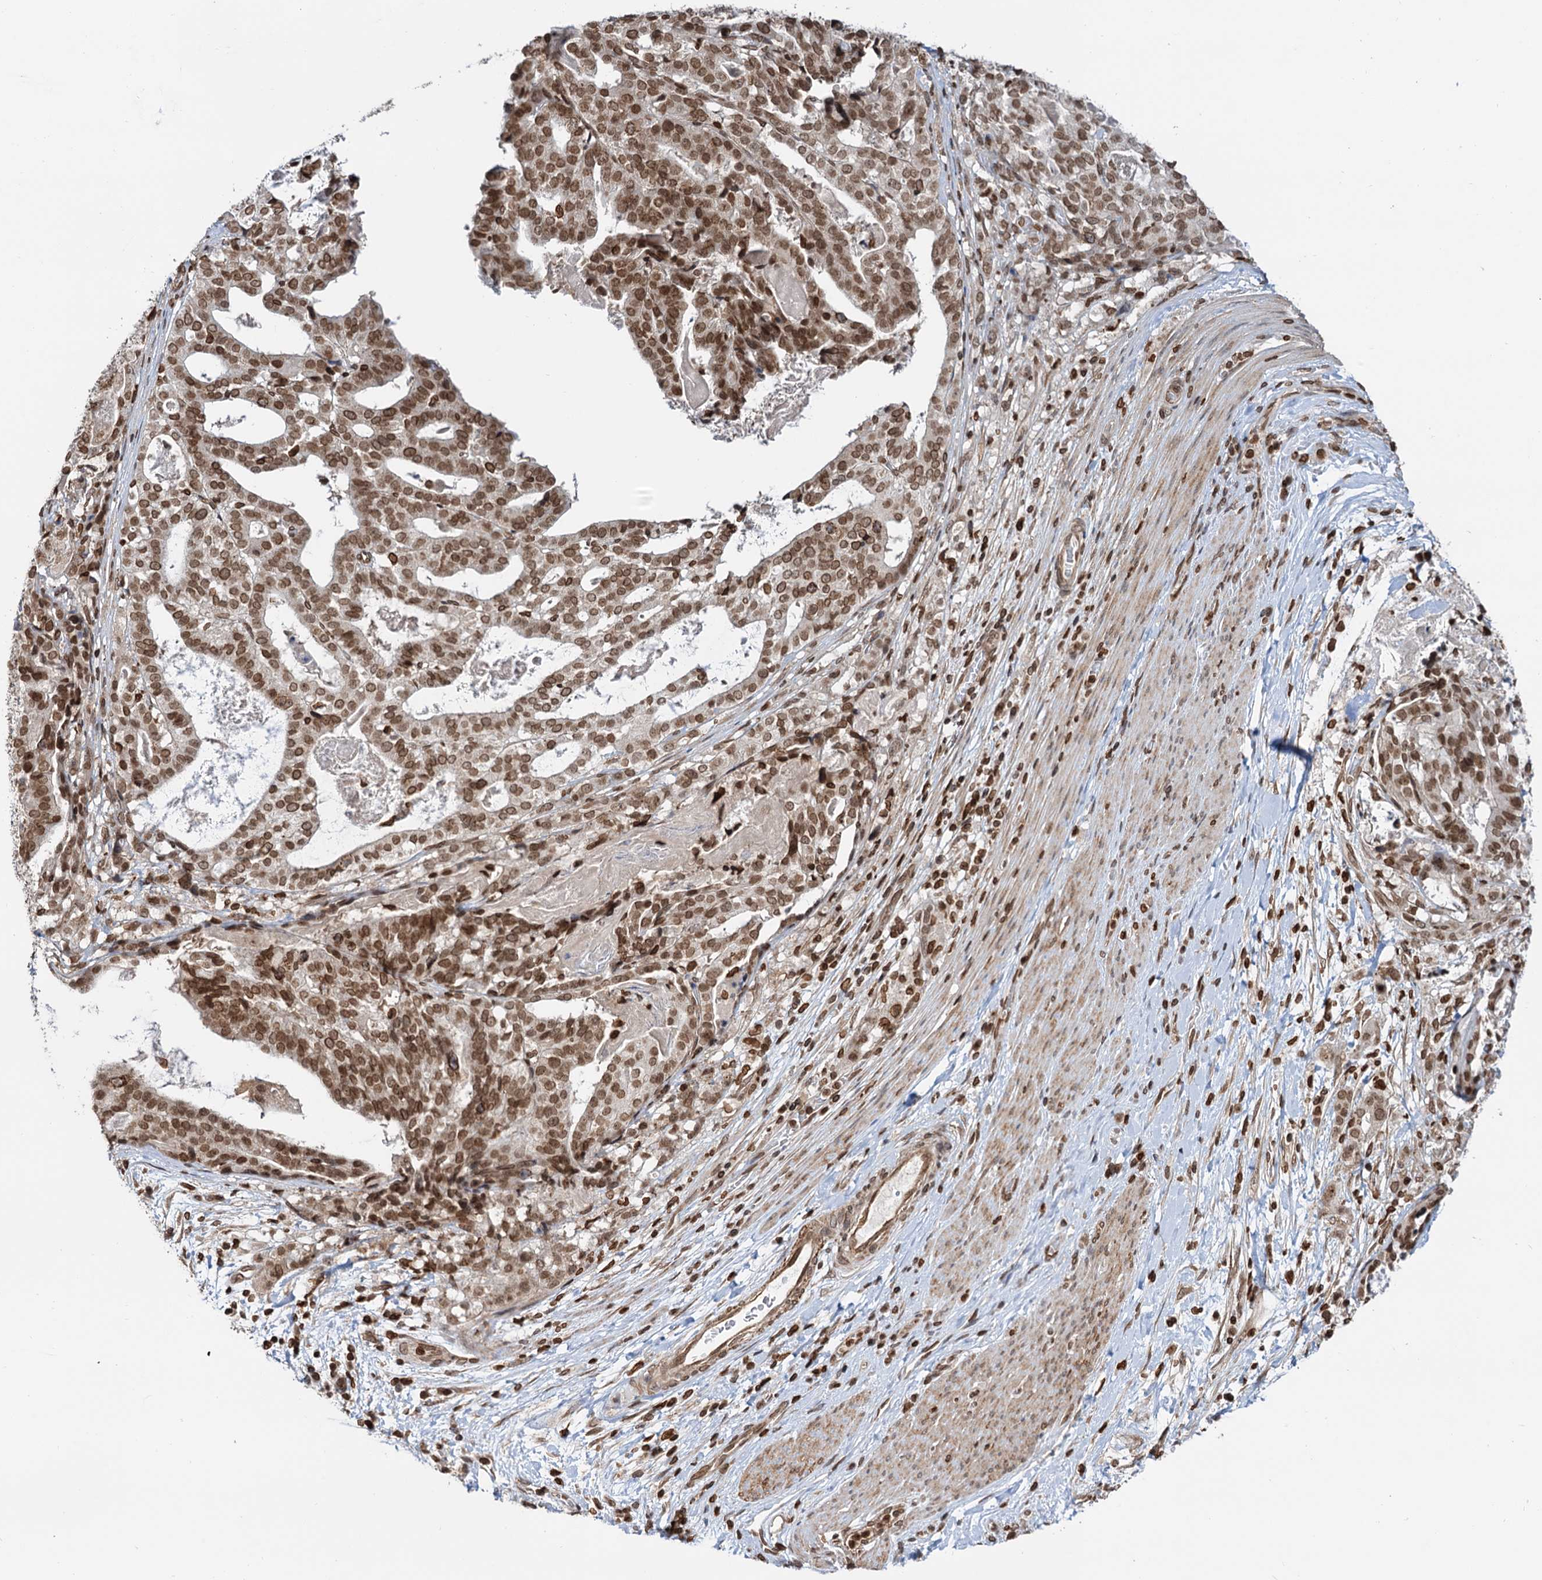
{"staining": {"intensity": "moderate", "quantity": ">75%", "location": "nuclear"}, "tissue": "stomach cancer", "cell_type": "Tumor cells", "image_type": "cancer", "snomed": [{"axis": "morphology", "description": "Adenocarcinoma, NOS"}, {"axis": "topography", "description": "Stomach"}], "caption": "Human stomach cancer stained with a protein marker reveals moderate staining in tumor cells.", "gene": "ZC3H13", "patient": {"sex": "male", "age": 48}}